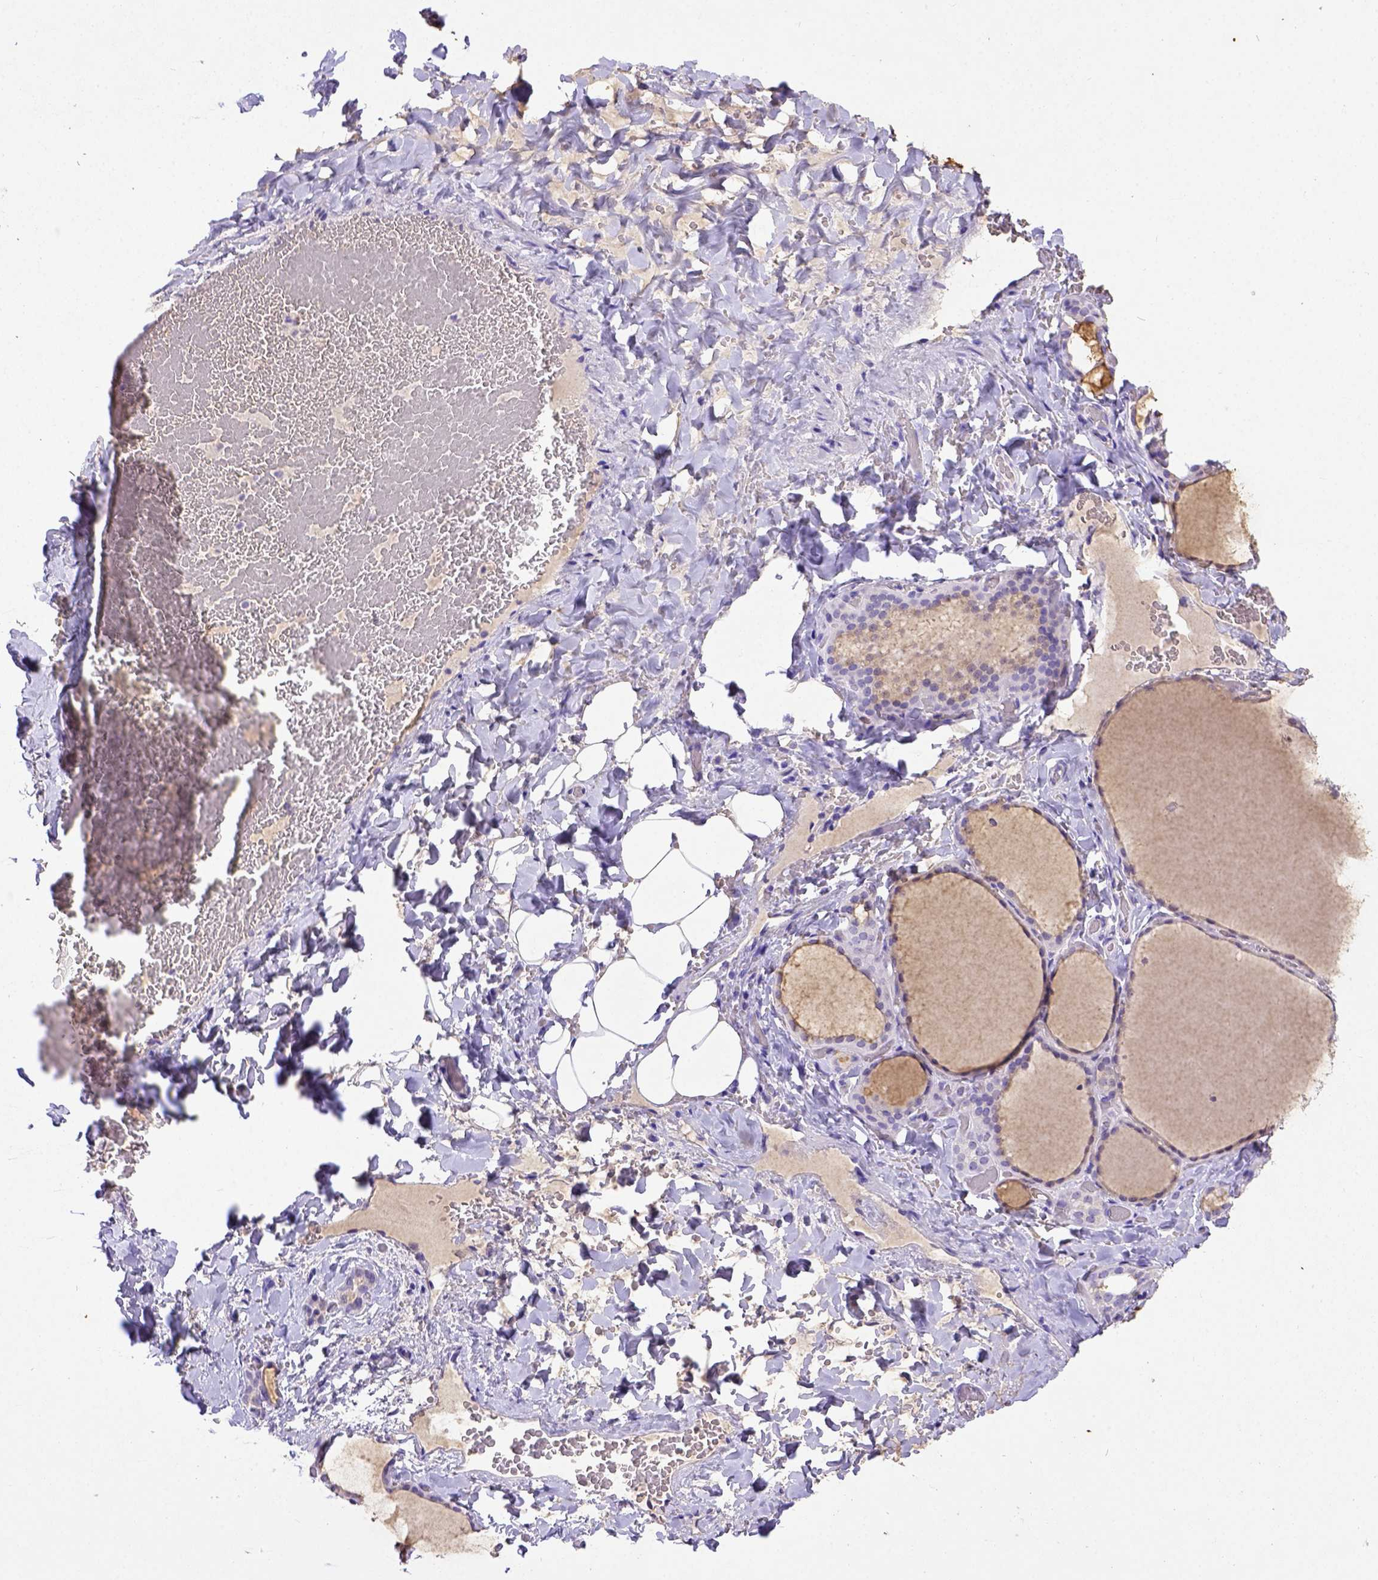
{"staining": {"intensity": "negative", "quantity": "none", "location": "none"}, "tissue": "thyroid gland", "cell_type": "Glandular cells", "image_type": "normal", "snomed": [{"axis": "morphology", "description": "Normal tissue, NOS"}, {"axis": "topography", "description": "Thyroid gland"}], "caption": "An immunohistochemistry photomicrograph of normal thyroid gland is shown. There is no staining in glandular cells of thyroid gland.", "gene": "B3GAT1", "patient": {"sex": "female", "age": 22}}